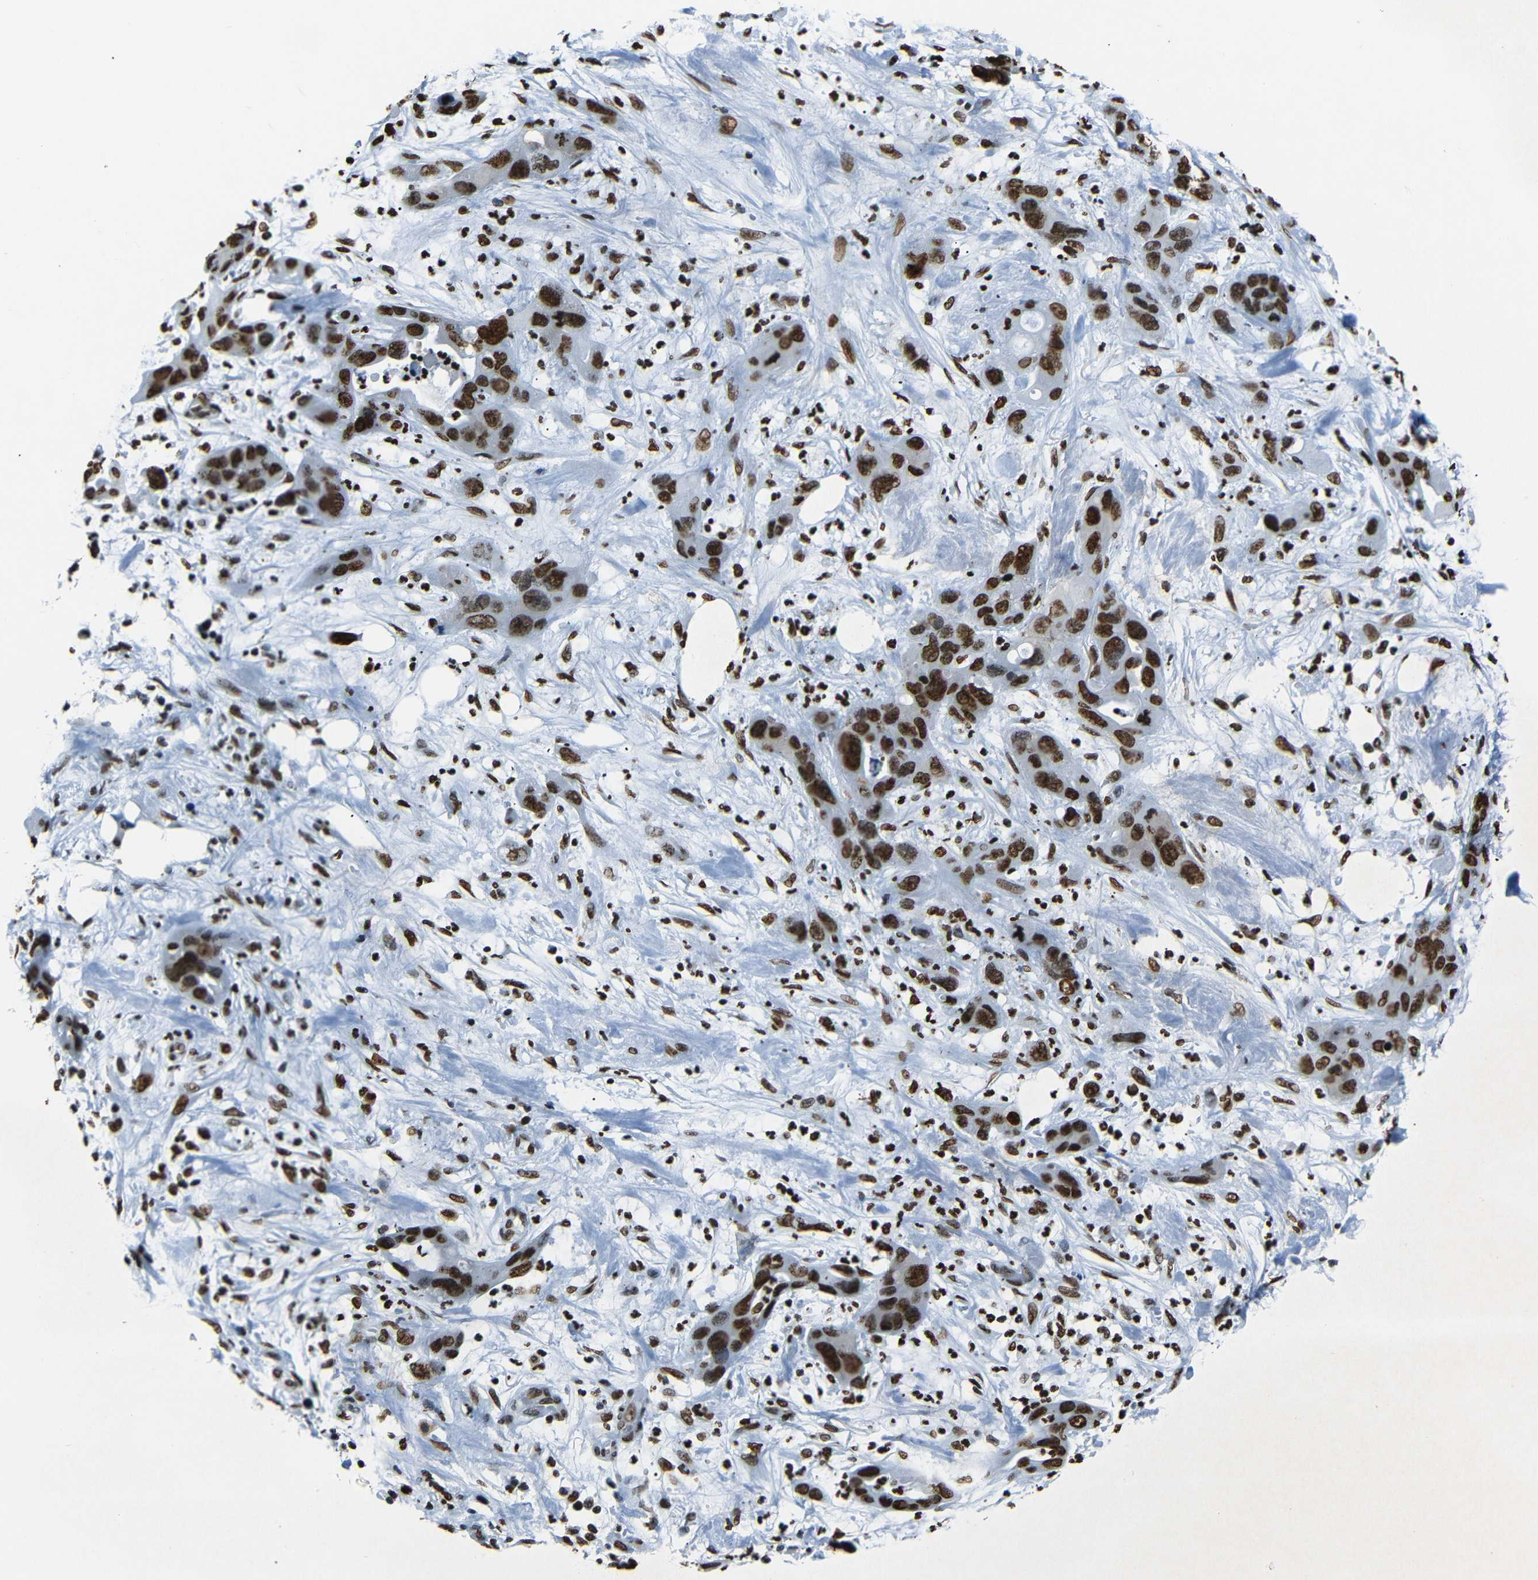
{"staining": {"intensity": "strong", "quantity": ">75%", "location": "nuclear"}, "tissue": "pancreatic cancer", "cell_type": "Tumor cells", "image_type": "cancer", "snomed": [{"axis": "morphology", "description": "Adenocarcinoma, NOS"}, {"axis": "topography", "description": "Pancreas"}], "caption": "Adenocarcinoma (pancreatic) stained with DAB (3,3'-diaminobenzidine) immunohistochemistry exhibits high levels of strong nuclear staining in about >75% of tumor cells.", "gene": "HMGN1", "patient": {"sex": "female", "age": 71}}